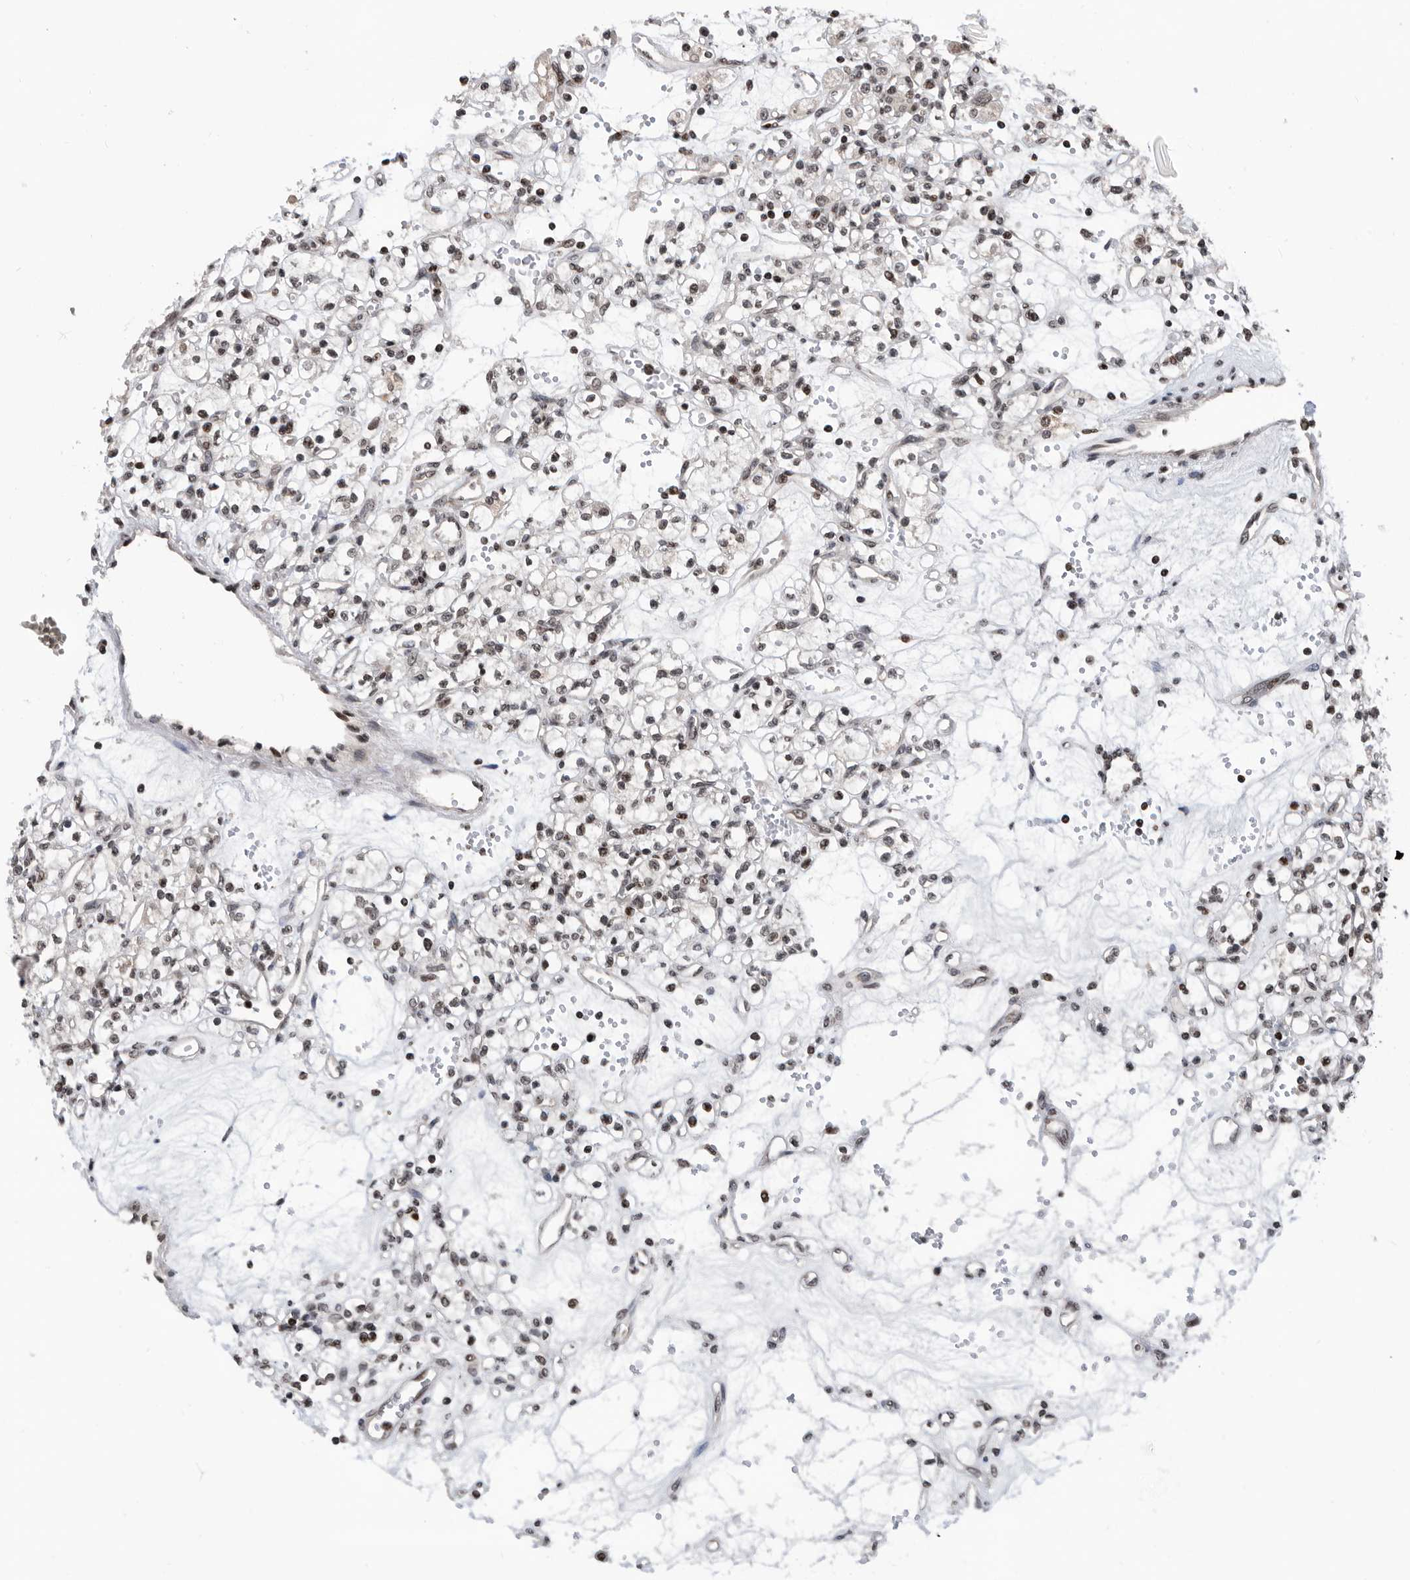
{"staining": {"intensity": "weak", "quantity": "<25%", "location": "nuclear"}, "tissue": "renal cancer", "cell_type": "Tumor cells", "image_type": "cancer", "snomed": [{"axis": "morphology", "description": "Adenocarcinoma, NOS"}, {"axis": "topography", "description": "Kidney"}], "caption": "A high-resolution photomicrograph shows immunohistochemistry (IHC) staining of adenocarcinoma (renal), which displays no significant positivity in tumor cells. Nuclei are stained in blue.", "gene": "SNRNP48", "patient": {"sex": "female", "age": 59}}